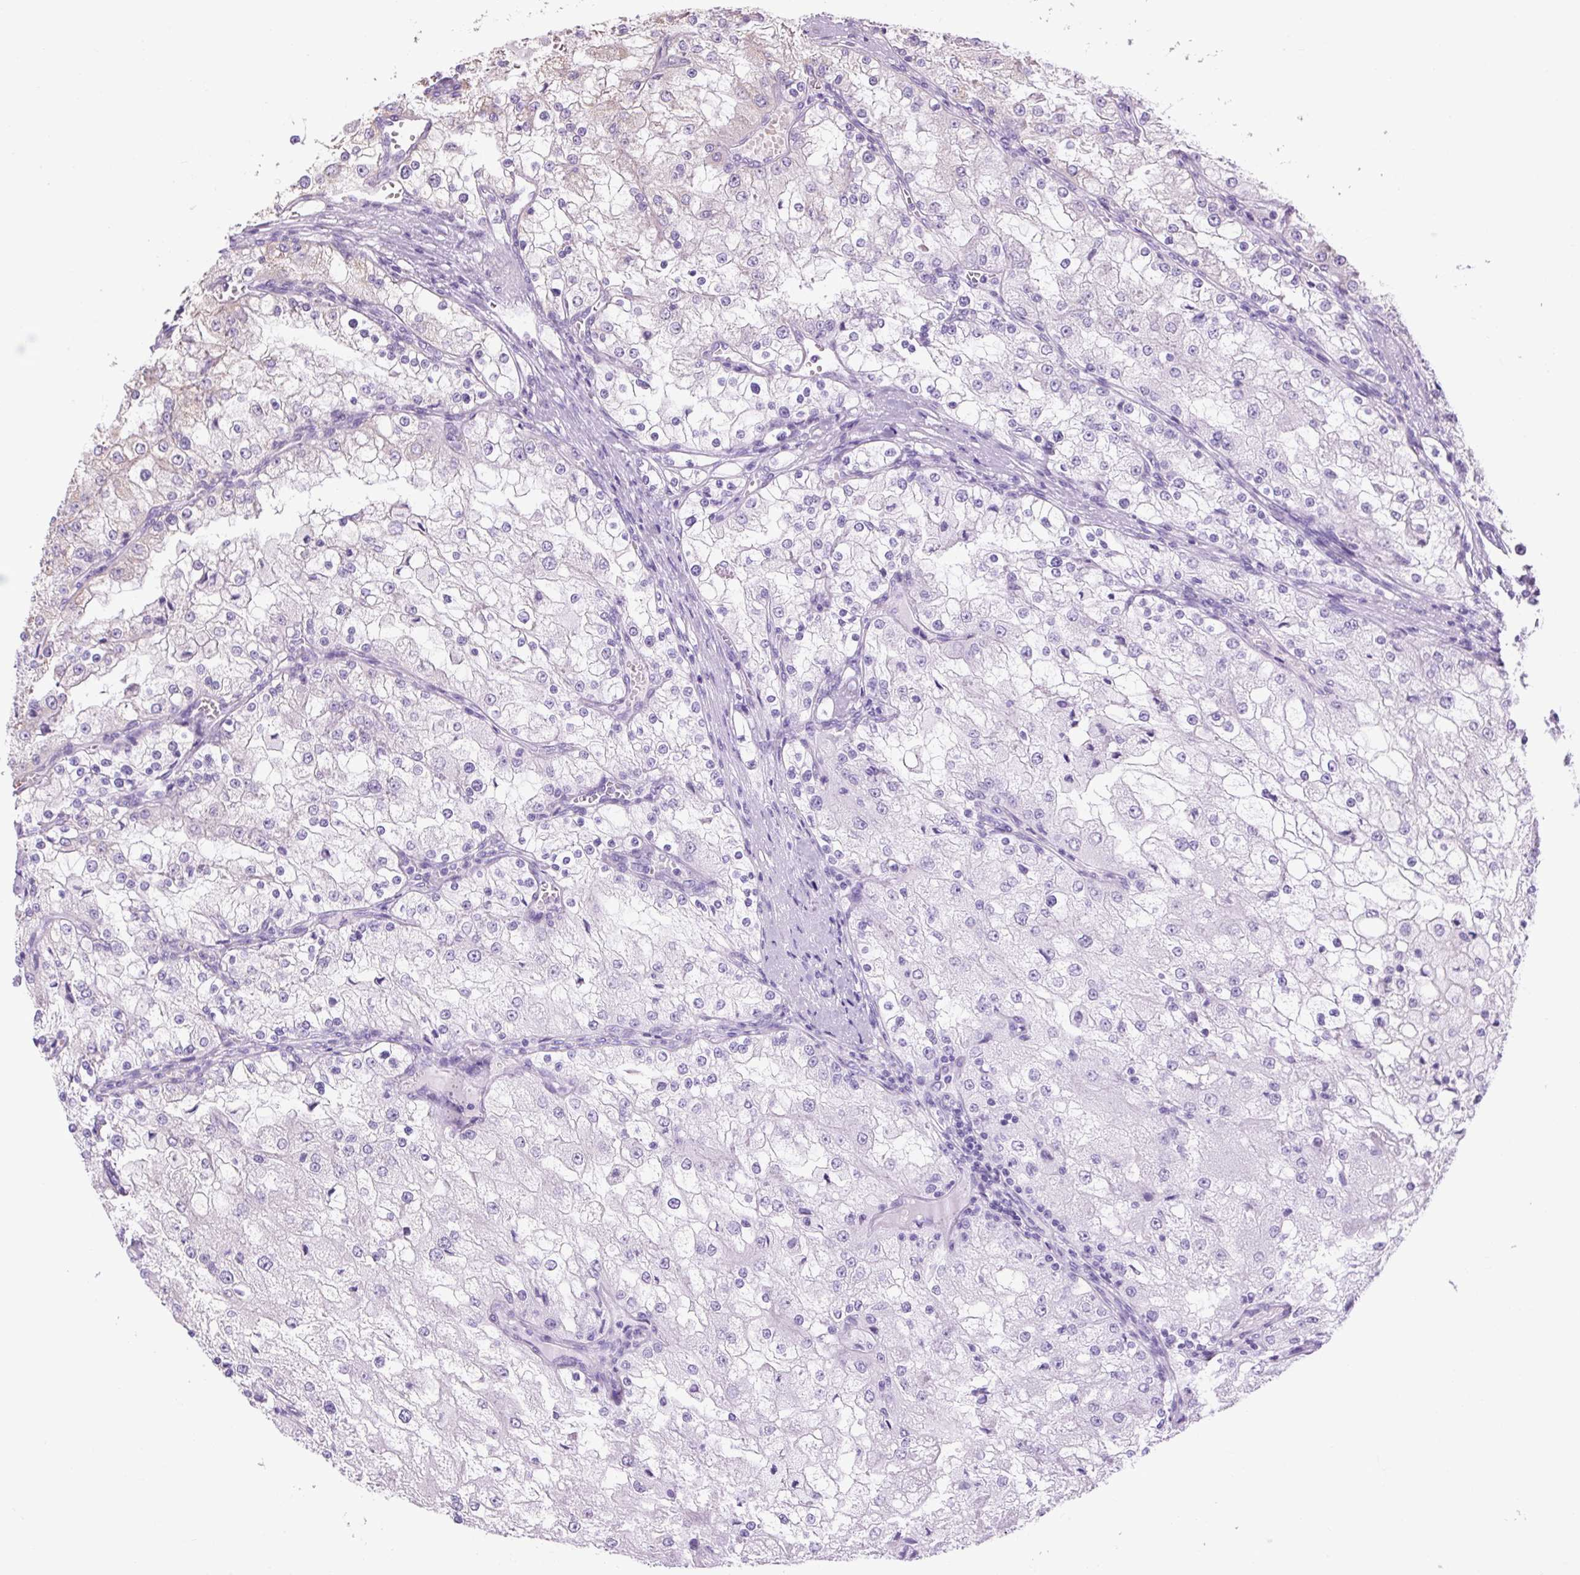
{"staining": {"intensity": "negative", "quantity": "none", "location": "none"}, "tissue": "renal cancer", "cell_type": "Tumor cells", "image_type": "cancer", "snomed": [{"axis": "morphology", "description": "Adenocarcinoma, NOS"}, {"axis": "topography", "description": "Kidney"}], "caption": "Immunohistochemistry (IHC) photomicrograph of renal cancer (adenocarcinoma) stained for a protein (brown), which displays no positivity in tumor cells. (DAB IHC visualized using brightfield microscopy, high magnification).", "gene": "PLCG1", "patient": {"sex": "female", "age": 74}}